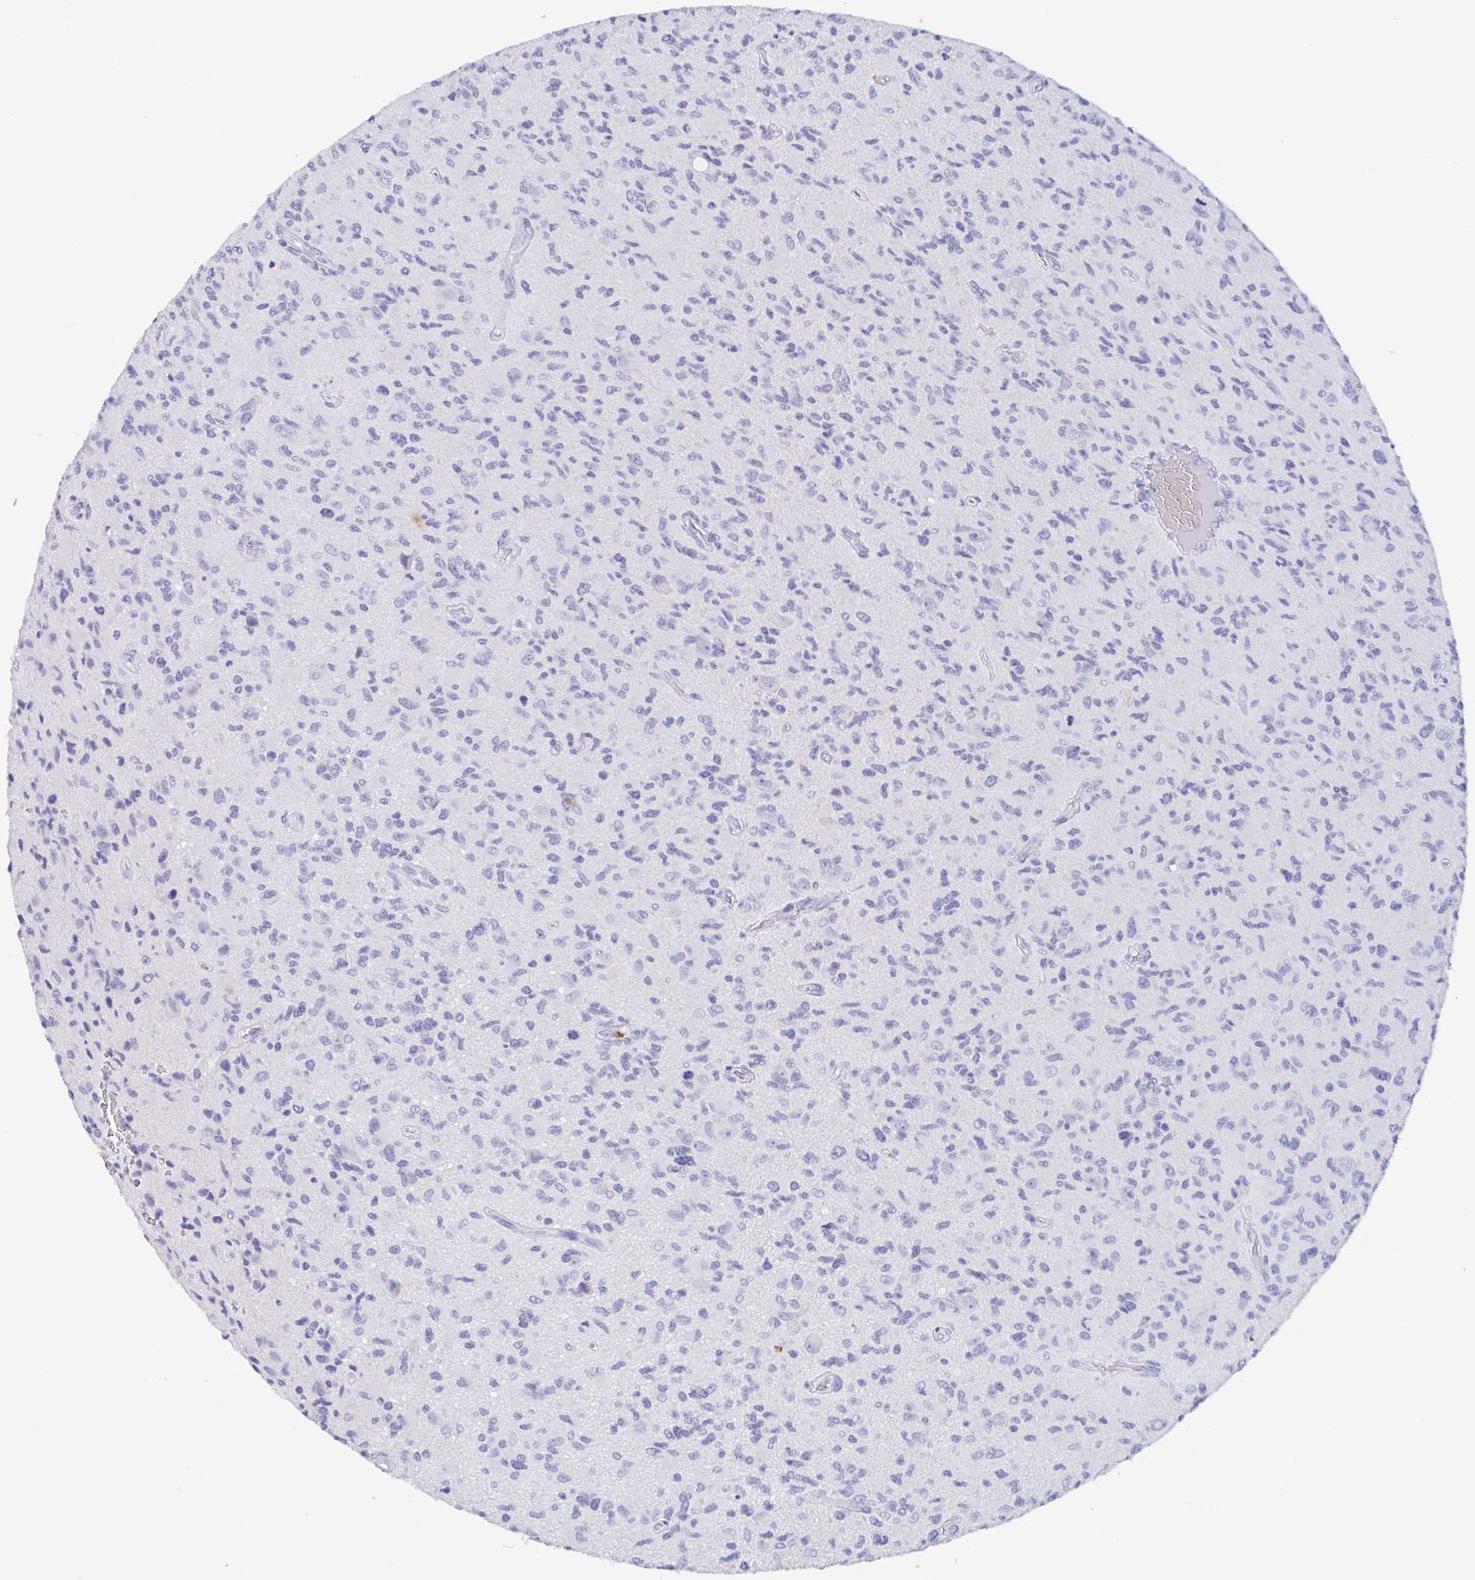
{"staining": {"intensity": "negative", "quantity": "none", "location": "none"}, "tissue": "glioma", "cell_type": "Tumor cells", "image_type": "cancer", "snomed": [{"axis": "morphology", "description": "Glioma, malignant, High grade"}, {"axis": "topography", "description": "Brain"}], "caption": "Tumor cells show no significant protein expression in glioma.", "gene": "ZNHIT2", "patient": {"sex": "female", "age": 65}}